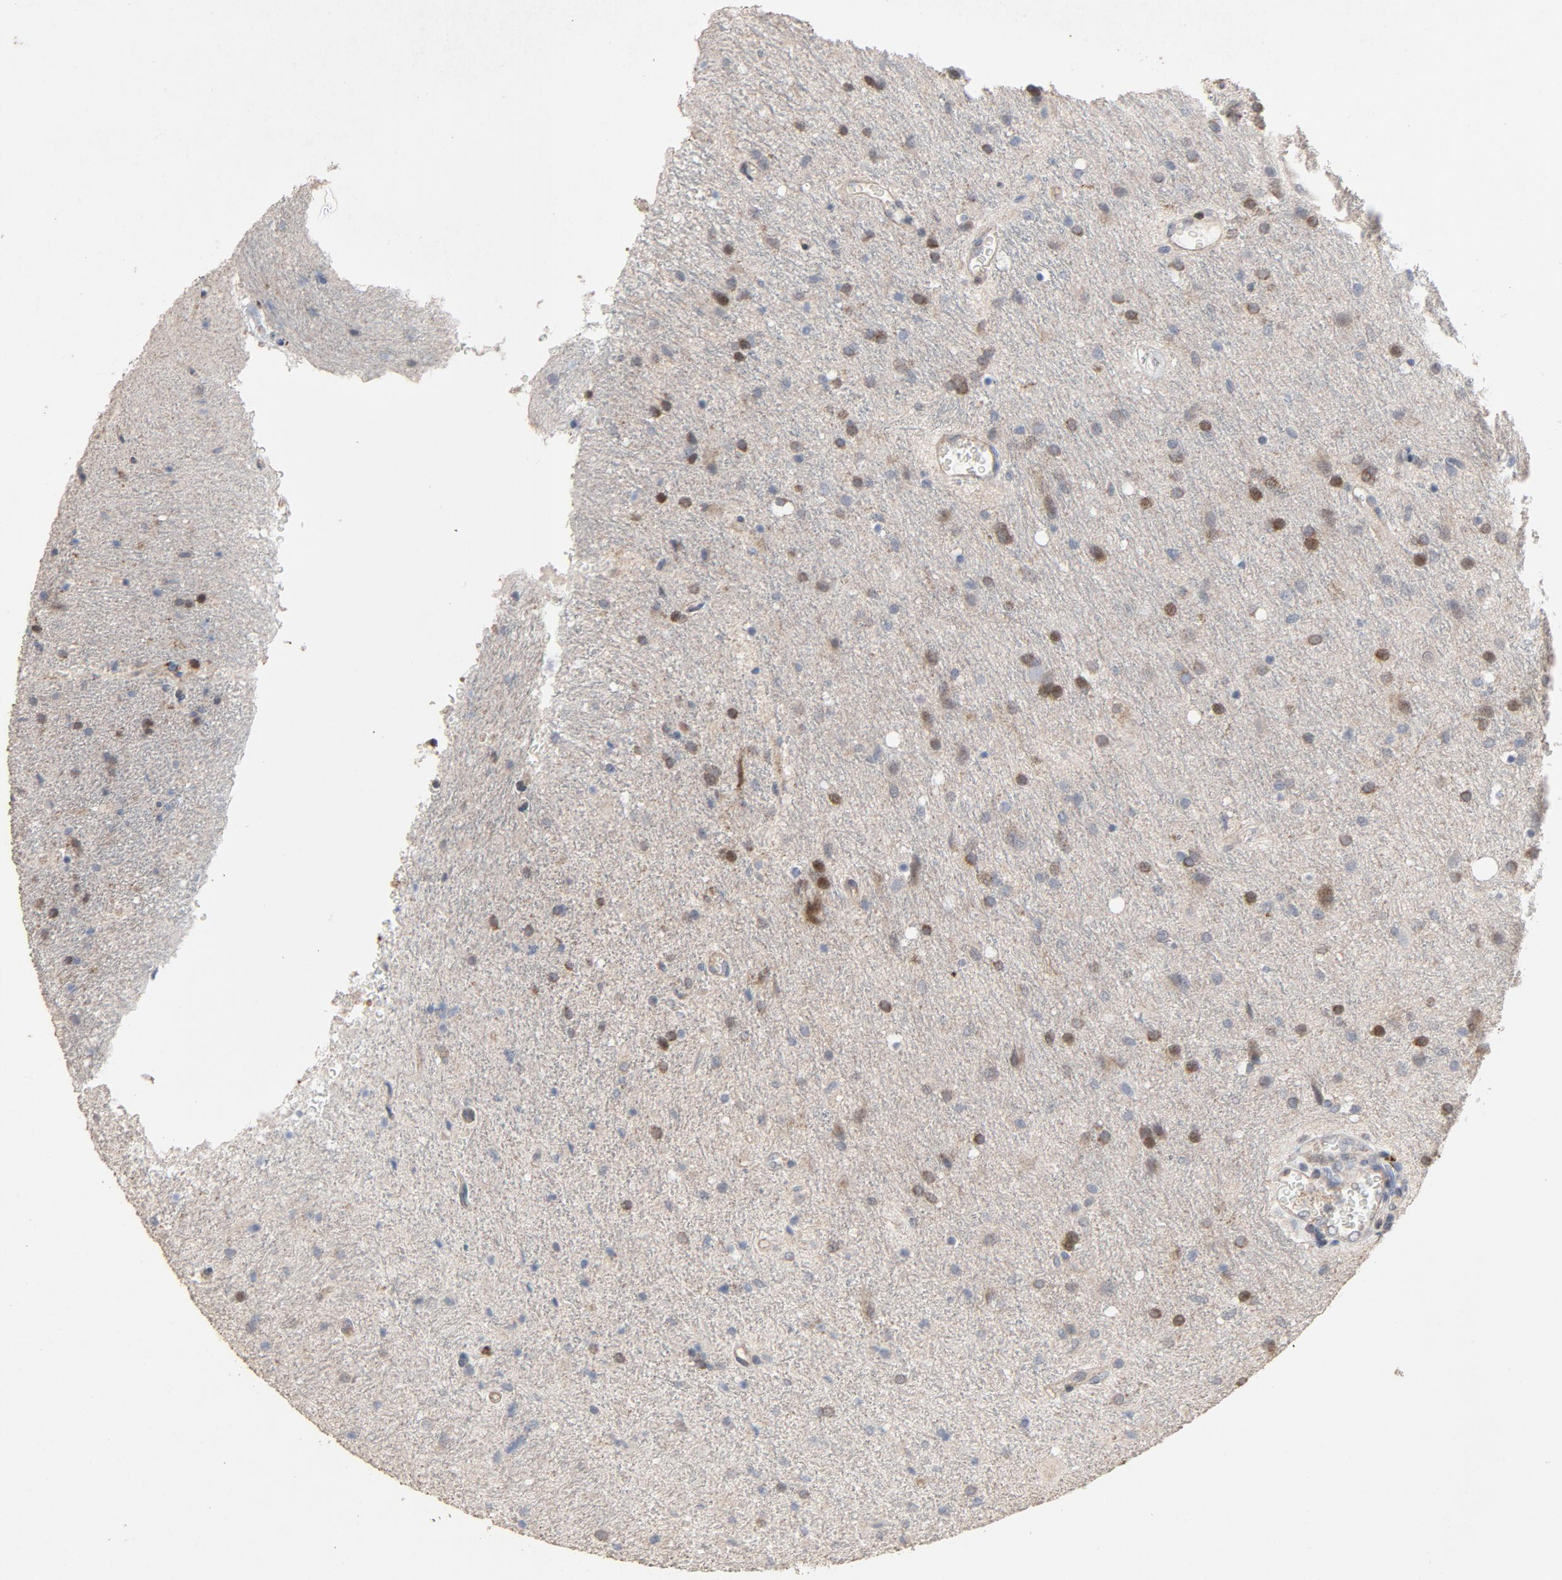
{"staining": {"intensity": "moderate", "quantity": "25%-75%", "location": "cytoplasmic/membranous,nuclear"}, "tissue": "glioma", "cell_type": "Tumor cells", "image_type": "cancer", "snomed": [{"axis": "morphology", "description": "Normal tissue, NOS"}, {"axis": "morphology", "description": "Glioma, malignant, High grade"}, {"axis": "topography", "description": "Cerebral cortex"}], "caption": "The micrograph displays immunohistochemical staining of glioma. There is moderate cytoplasmic/membranous and nuclear staining is identified in approximately 25%-75% of tumor cells.", "gene": "CDK6", "patient": {"sex": "male", "age": 56}}